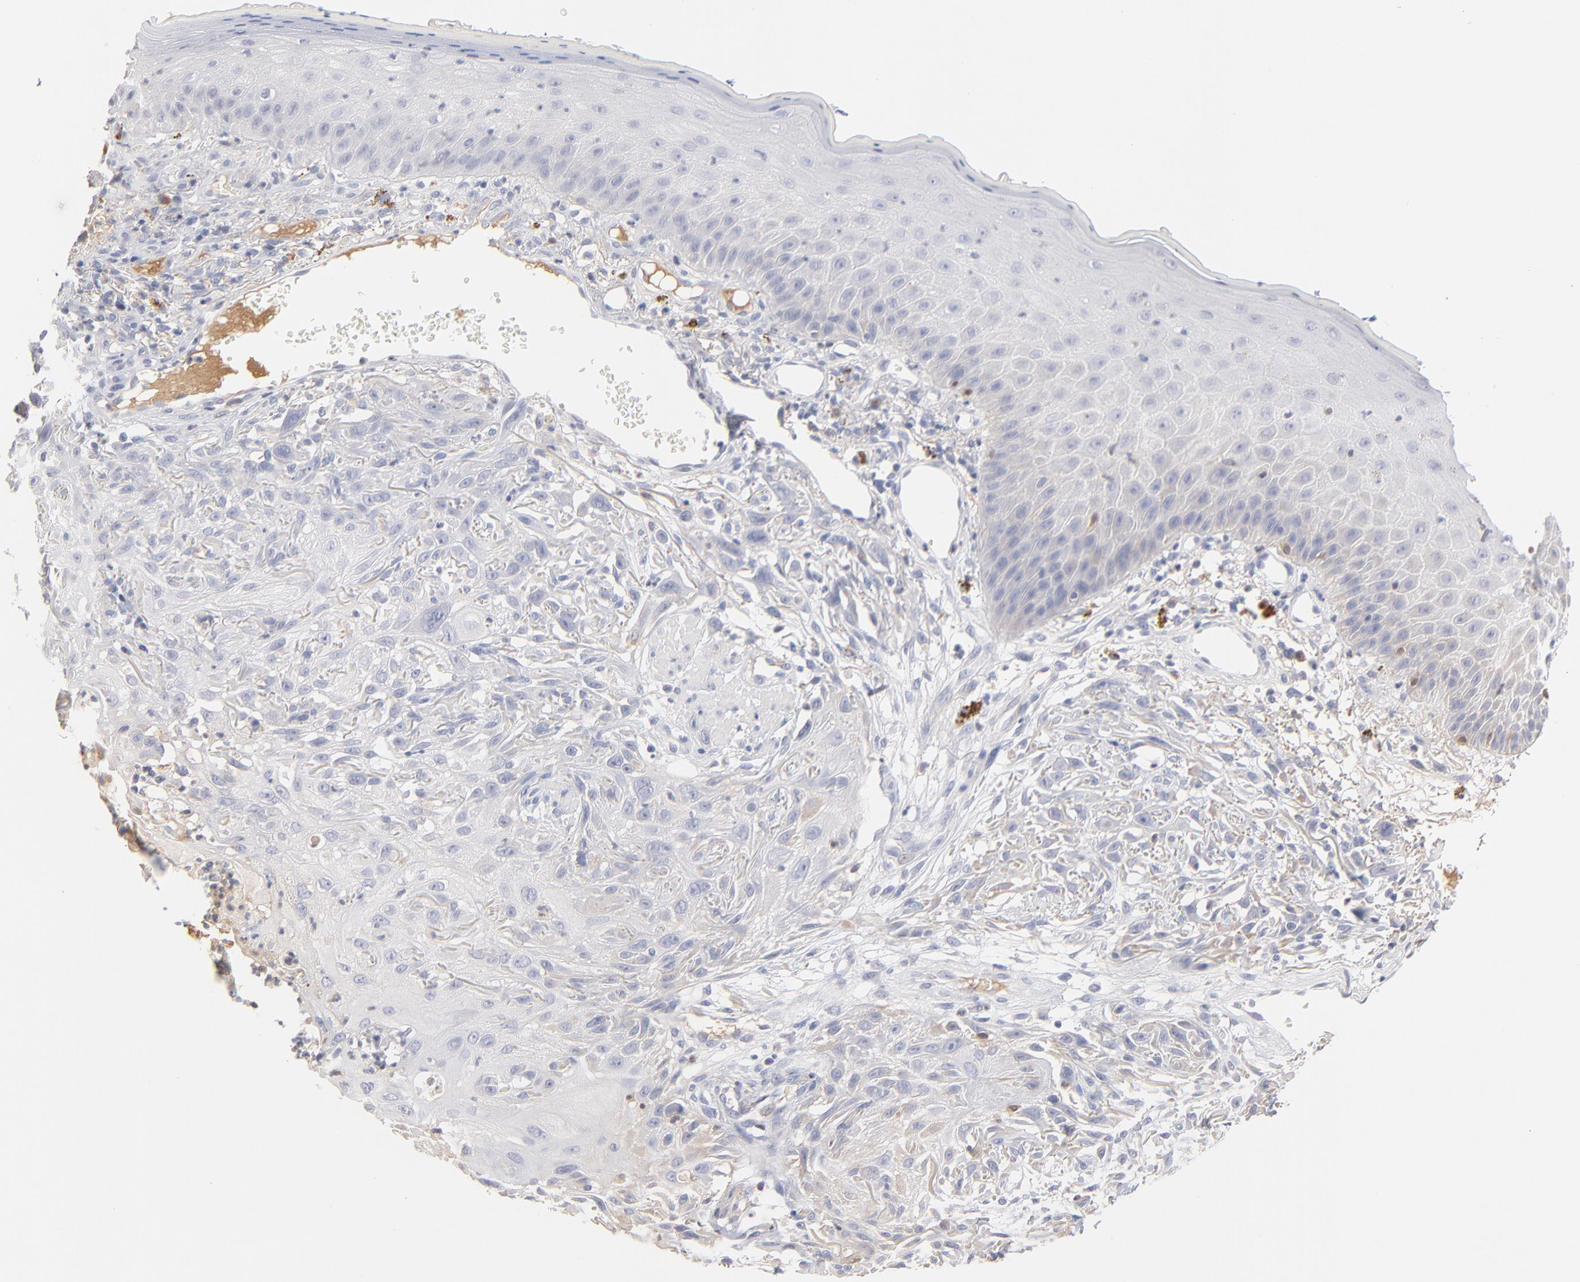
{"staining": {"intensity": "negative", "quantity": "none", "location": "none"}, "tissue": "skin cancer", "cell_type": "Tumor cells", "image_type": "cancer", "snomed": [{"axis": "morphology", "description": "Squamous cell carcinoma, NOS"}, {"axis": "topography", "description": "Skin"}], "caption": "Tumor cells show no significant protein staining in skin cancer.", "gene": "F12", "patient": {"sex": "female", "age": 59}}